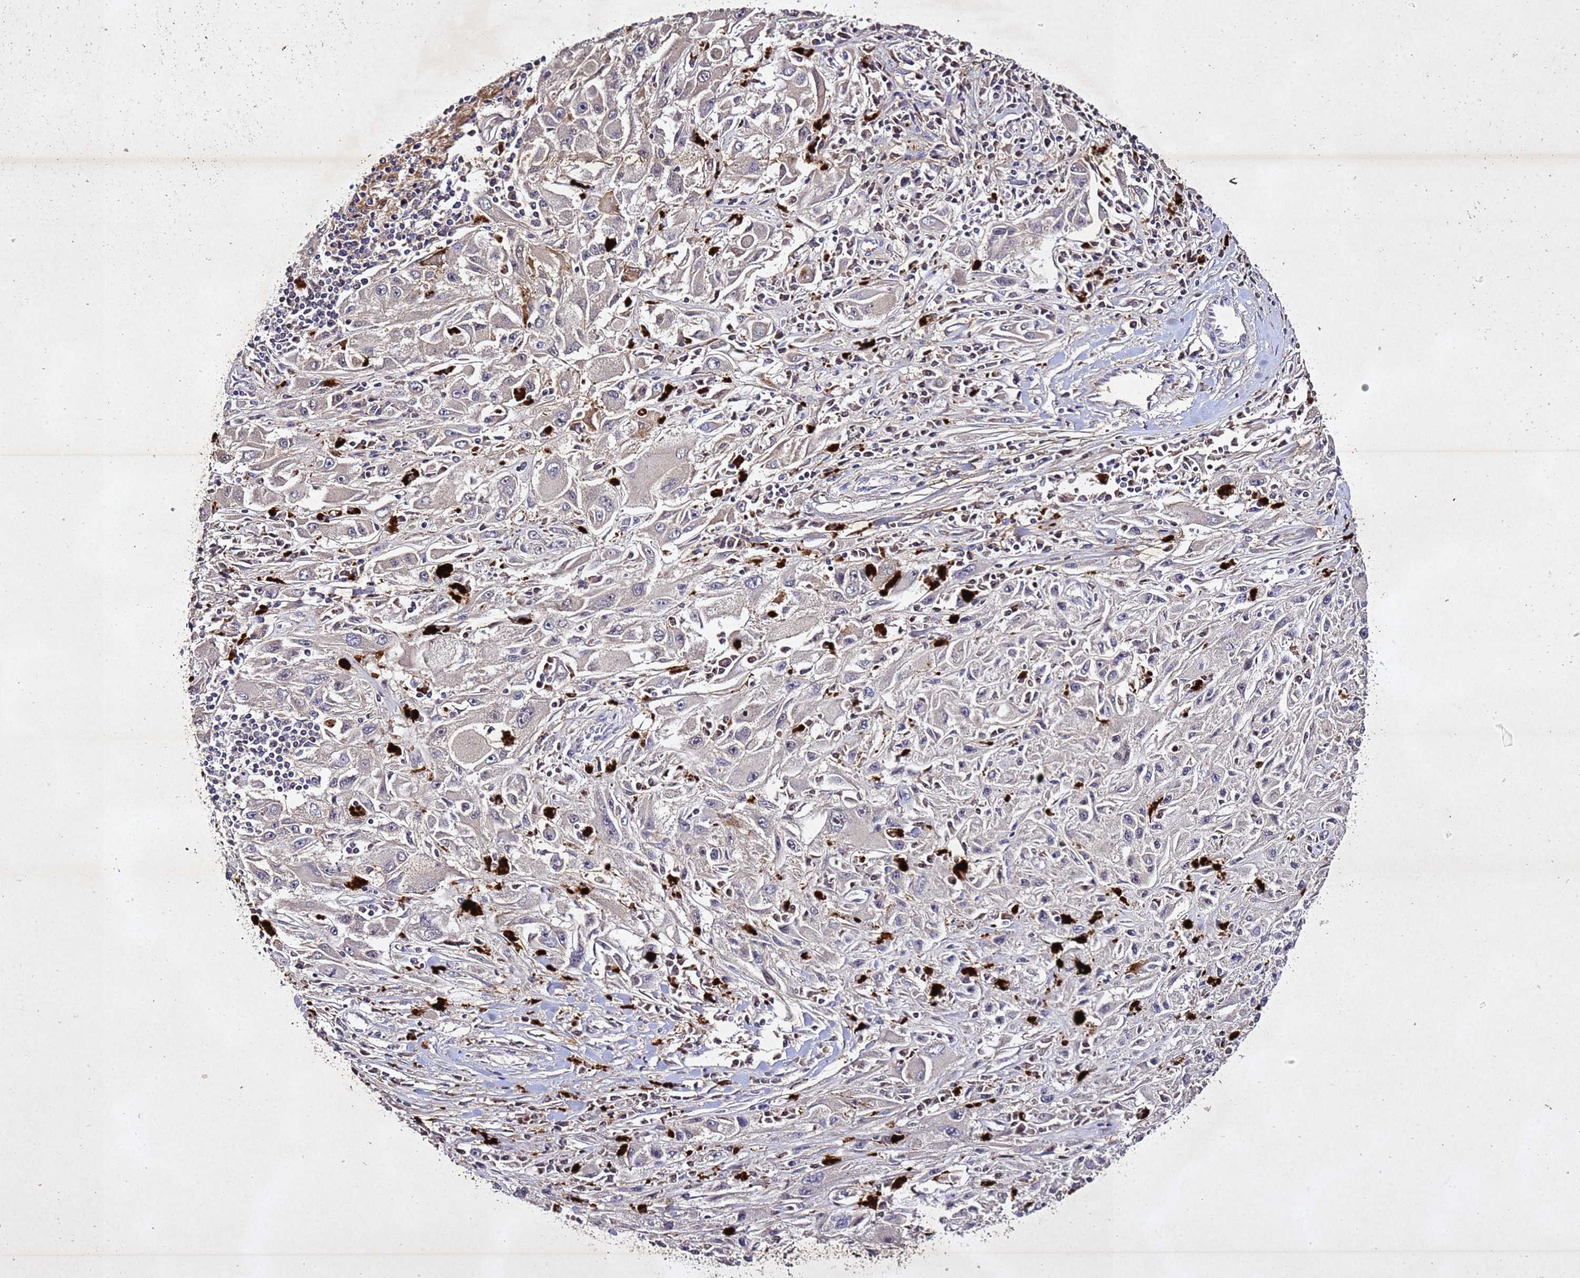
{"staining": {"intensity": "negative", "quantity": "none", "location": "none"}, "tissue": "melanoma", "cell_type": "Tumor cells", "image_type": "cancer", "snomed": [{"axis": "morphology", "description": "Malignant melanoma, Metastatic site"}, {"axis": "topography", "description": "Skin"}], "caption": "Human melanoma stained for a protein using immunohistochemistry reveals no positivity in tumor cells.", "gene": "SV2B", "patient": {"sex": "male", "age": 53}}